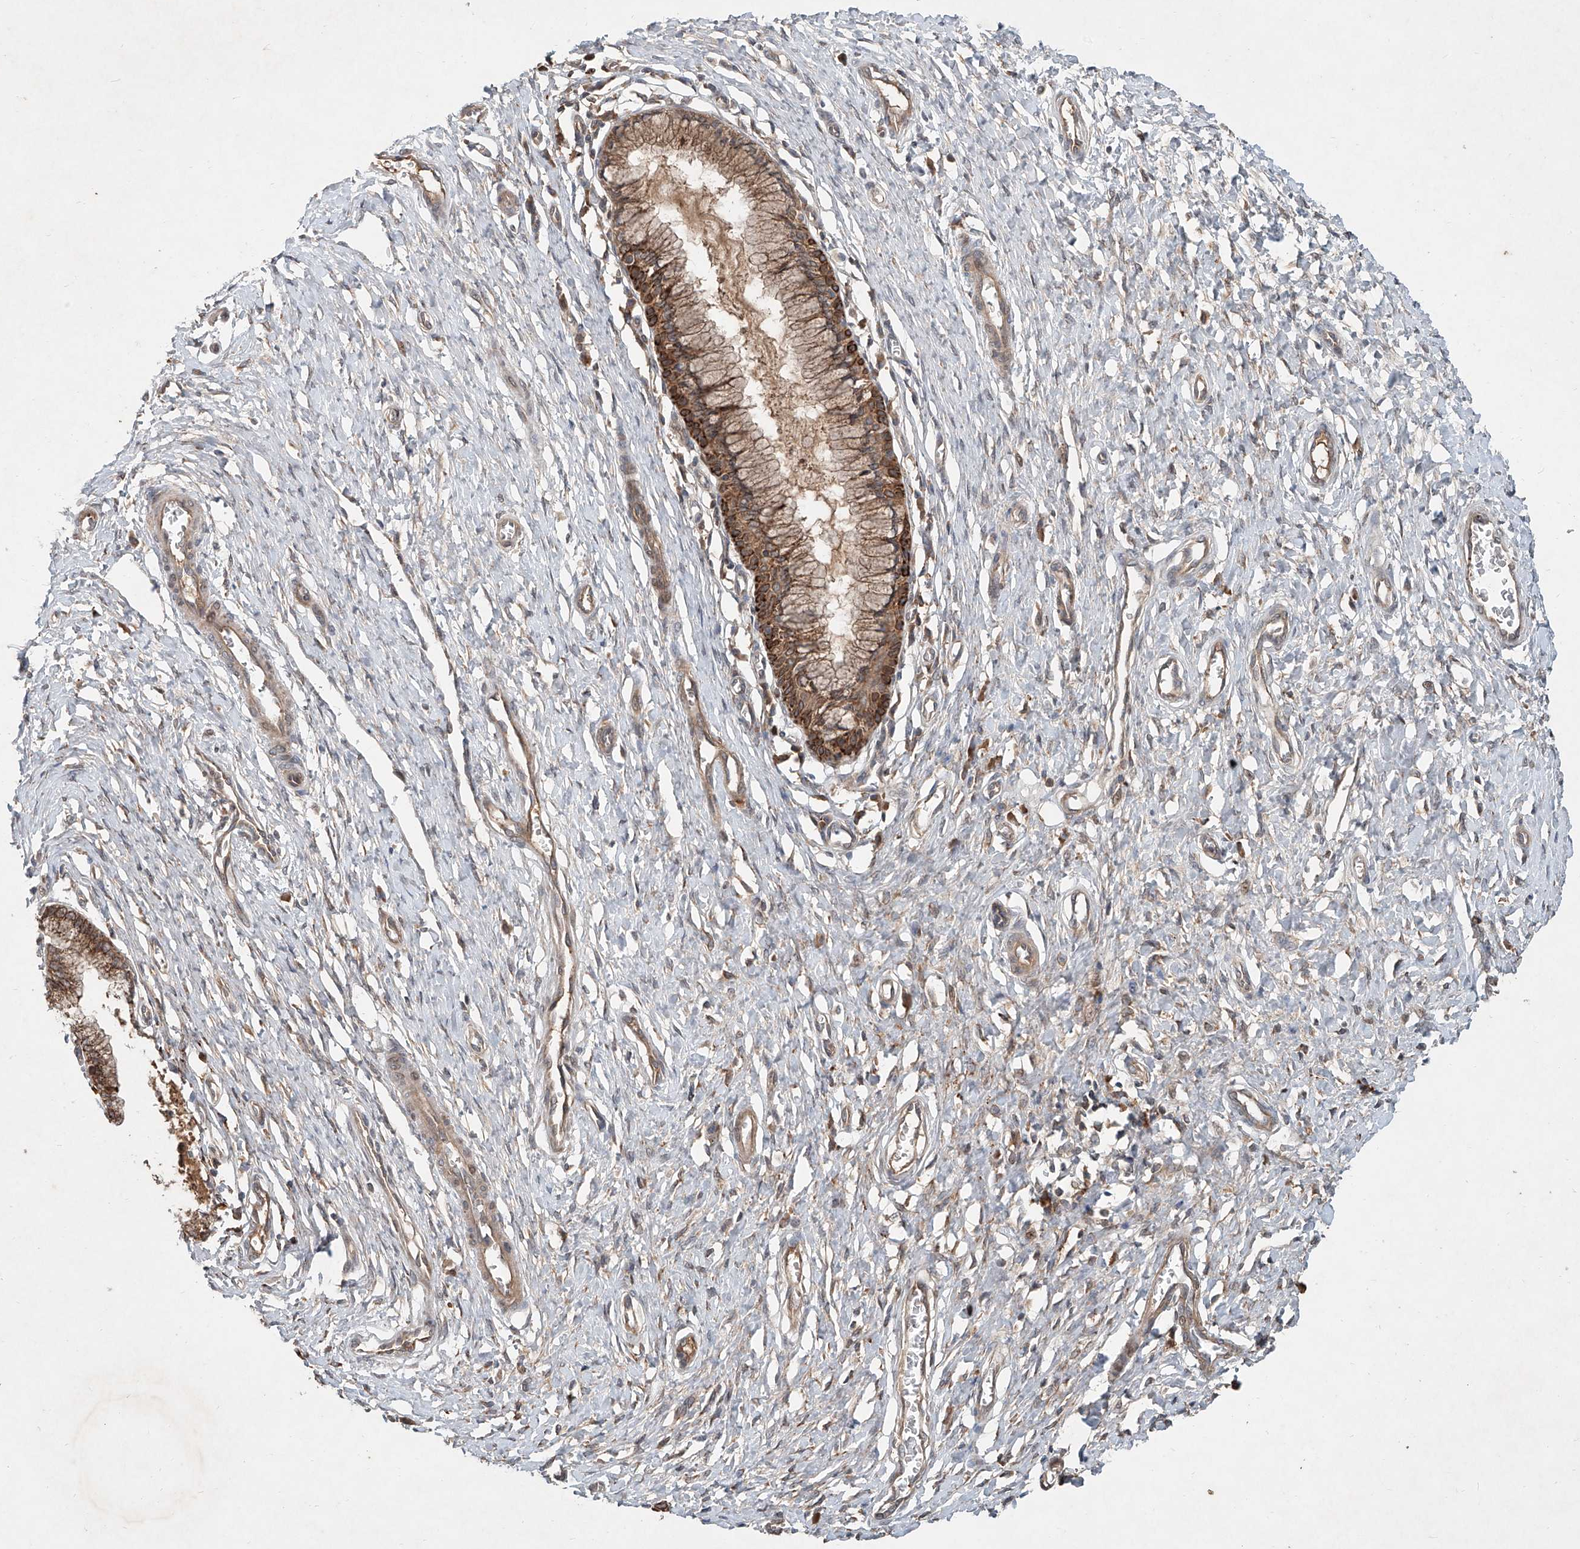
{"staining": {"intensity": "moderate", "quantity": ">75%", "location": "cytoplasmic/membranous"}, "tissue": "cervix", "cell_type": "Glandular cells", "image_type": "normal", "snomed": [{"axis": "morphology", "description": "Normal tissue, NOS"}, {"axis": "topography", "description": "Cervix"}], "caption": "IHC photomicrograph of normal cervix stained for a protein (brown), which displays medium levels of moderate cytoplasmic/membranous positivity in about >75% of glandular cells.", "gene": "IER5", "patient": {"sex": "female", "age": 55}}